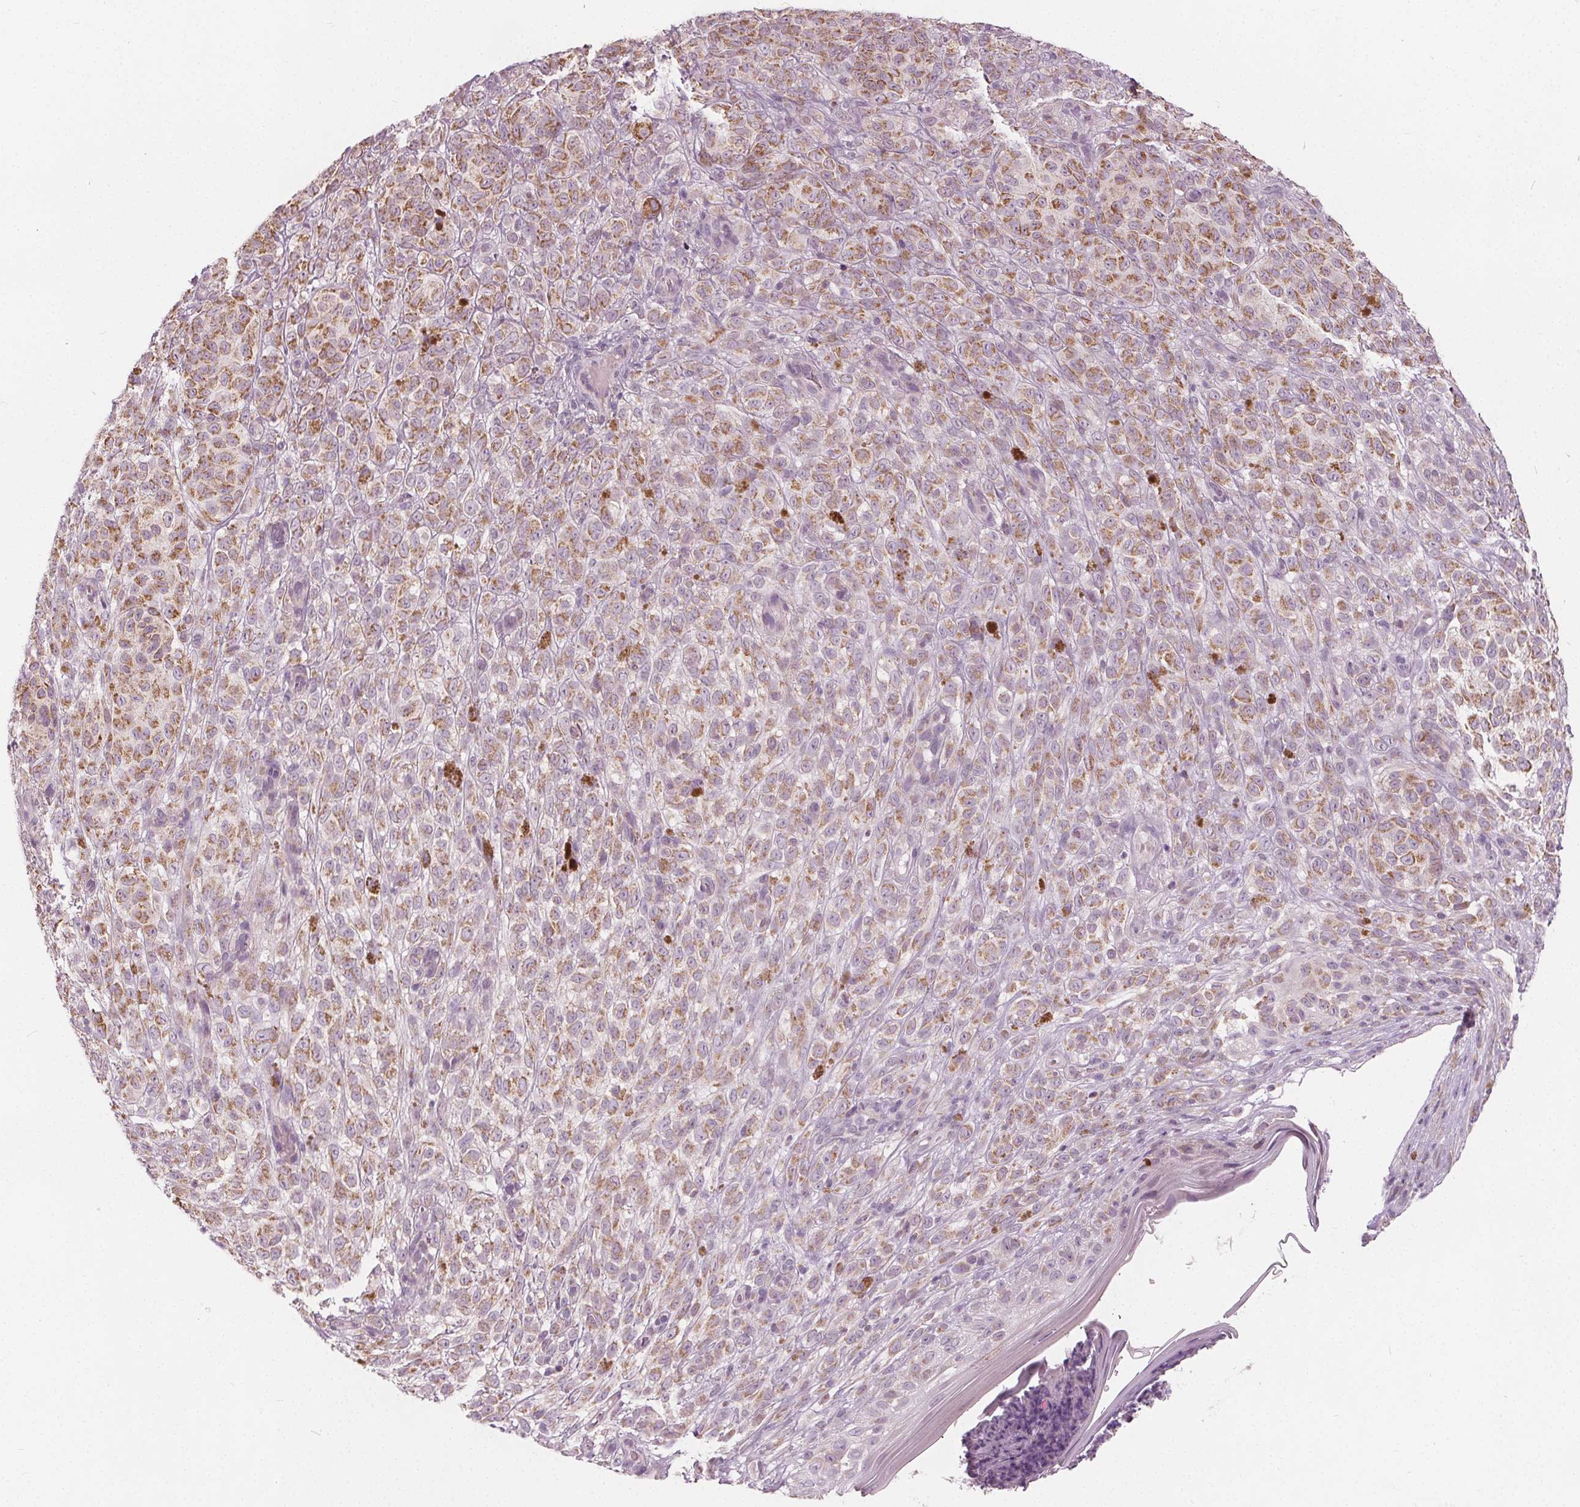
{"staining": {"intensity": "moderate", "quantity": ">75%", "location": "cytoplasmic/membranous"}, "tissue": "melanoma", "cell_type": "Tumor cells", "image_type": "cancer", "snomed": [{"axis": "morphology", "description": "Malignant melanoma, NOS"}, {"axis": "topography", "description": "Skin"}], "caption": "Tumor cells reveal medium levels of moderate cytoplasmic/membranous staining in approximately >75% of cells in melanoma.", "gene": "ECI2", "patient": {"sex": "female", "age": 86}}